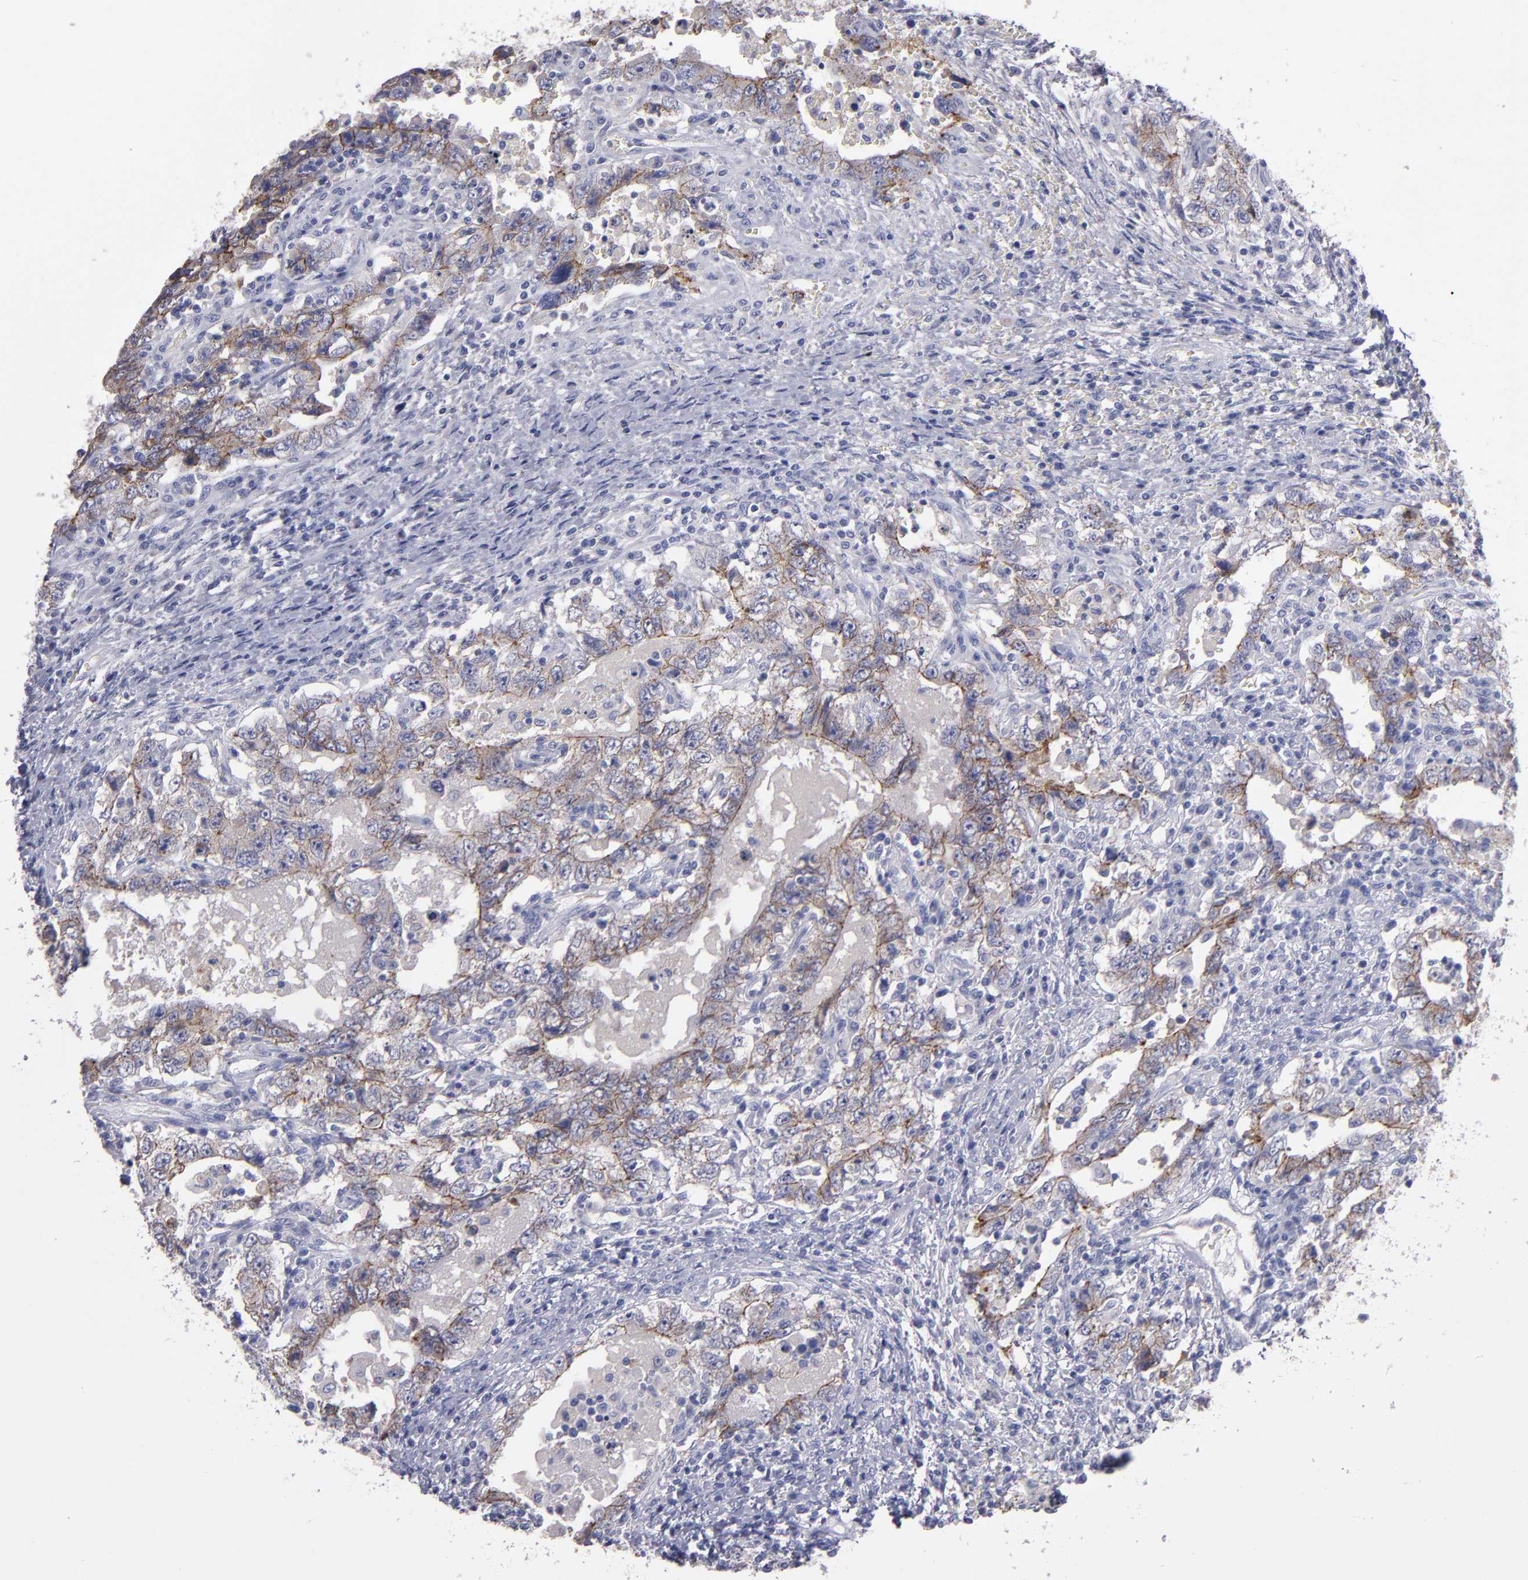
{"staining": {"intensity": "moderate", "quantity": ">75%", "location": "cytoplasmic/membranous"}, "tissue": "testis cancer", "cell_type": "Tumor cells", "image_type": "cancer", "snomed": [{"axis": "morphology", "description": "Carcinoma, Embryonal, NOS"}, {"axis": "topography", "description": "Testis"}], "caption": "Approximately >75% of tumor cells in testis embryonal carcinoma show moderate cytoplasmic/membranous protein staining as visualized by brown immunohistochemical staining.", "gene": "CDH3", "patient": {"sex": "male", "age": 26}}